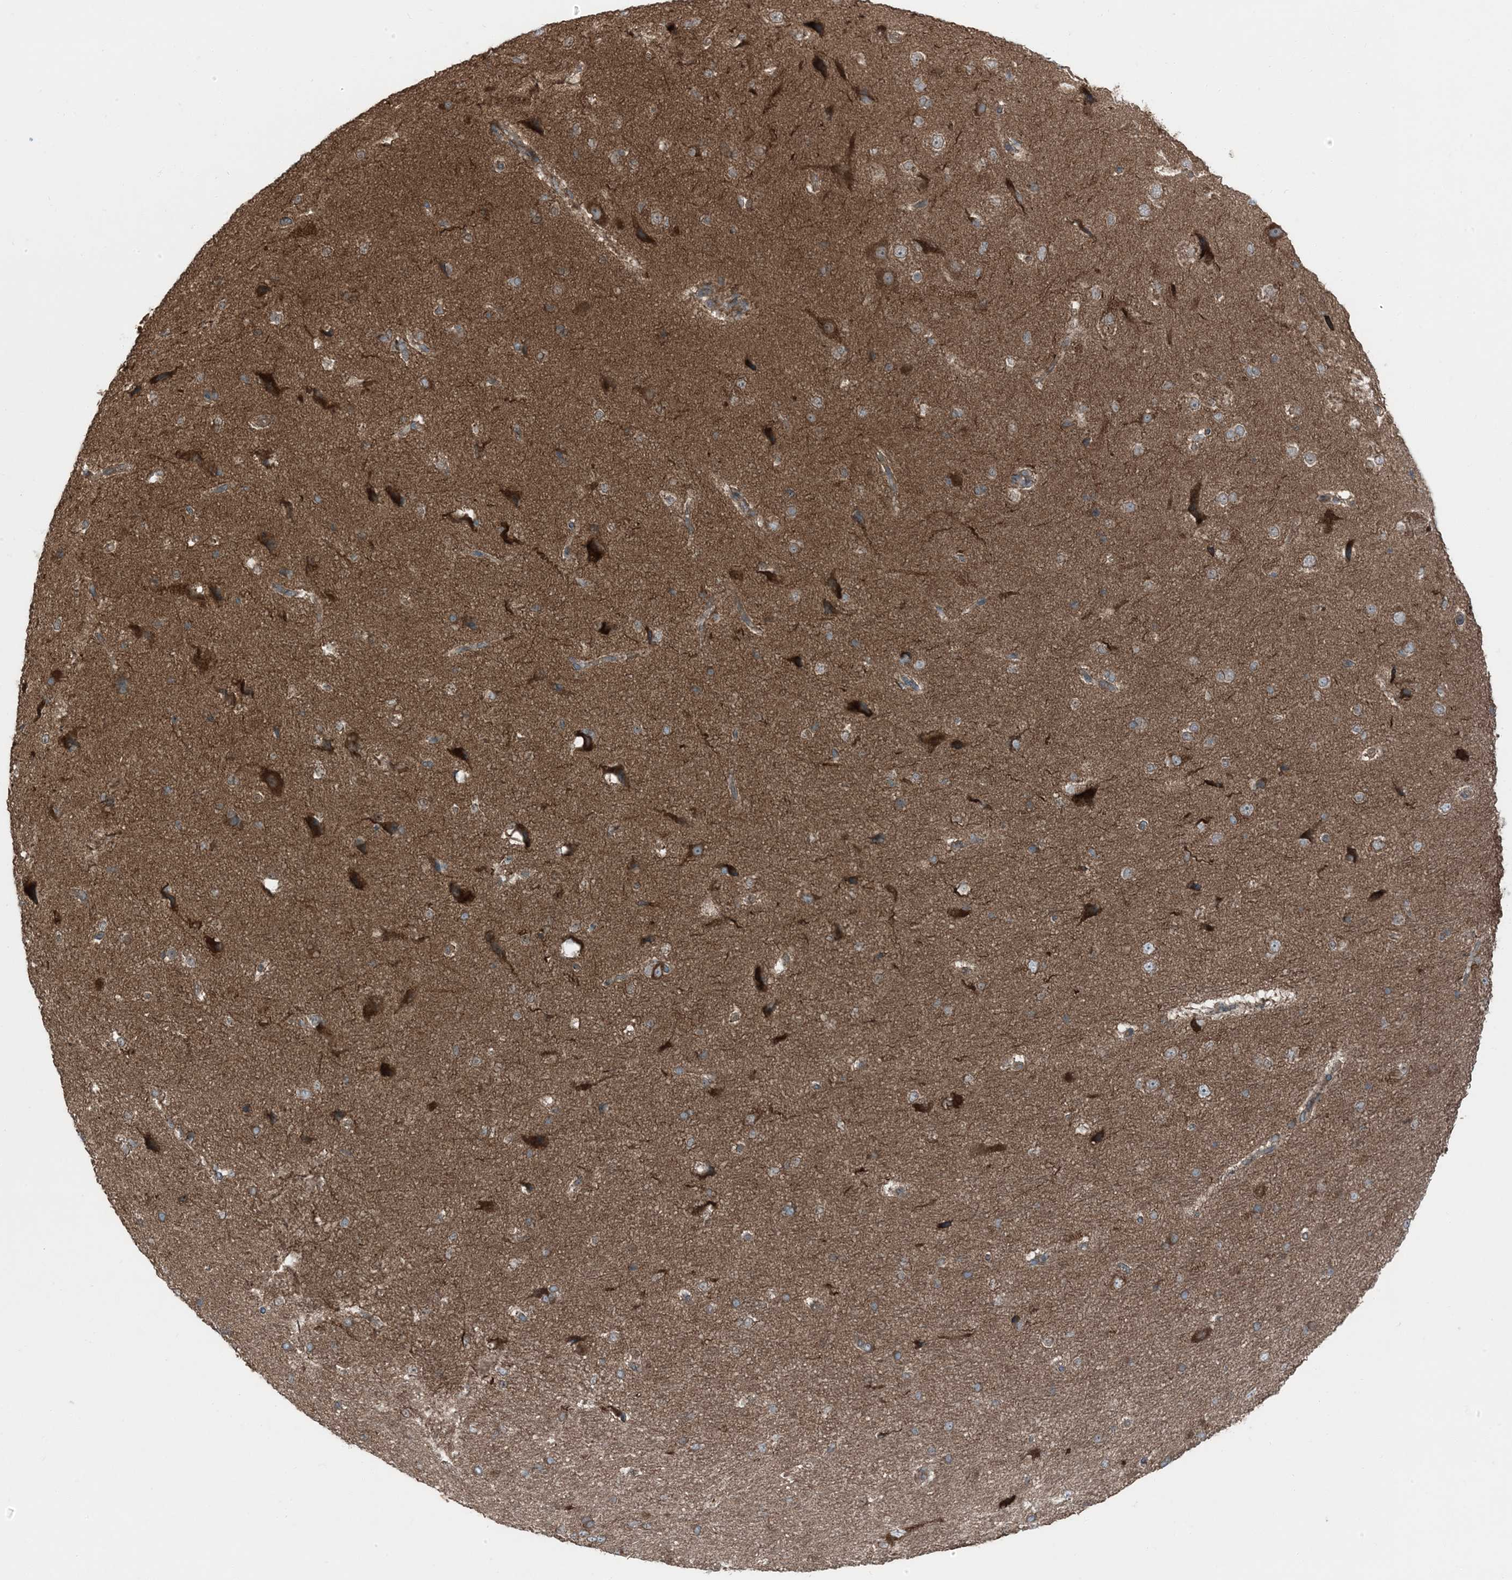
{"staining": {"intensity": "moderate", "quantity": ">75%", "location": "cytoplasmic/membranous"}, "tissue": "cerebral cortex", "cell_type": "Endothelial cells", "image_type": "normal", "snomed": [{"axis": "morphology", "description": "Normal tissue, NOS"}, {"axis": "morphology", "description": "Developmental malformation"}, {"axis": "topography", "description": "Cerebral cortex"}], "caption": "This is an image of IHC staining of unremarkable cerebral cortex, which shows moderate positivity in the cytoplasmic/membranous of endothelial cells.", "gene": "RAB3GAP1", "patient": {"sex": "female", "age": 30}}